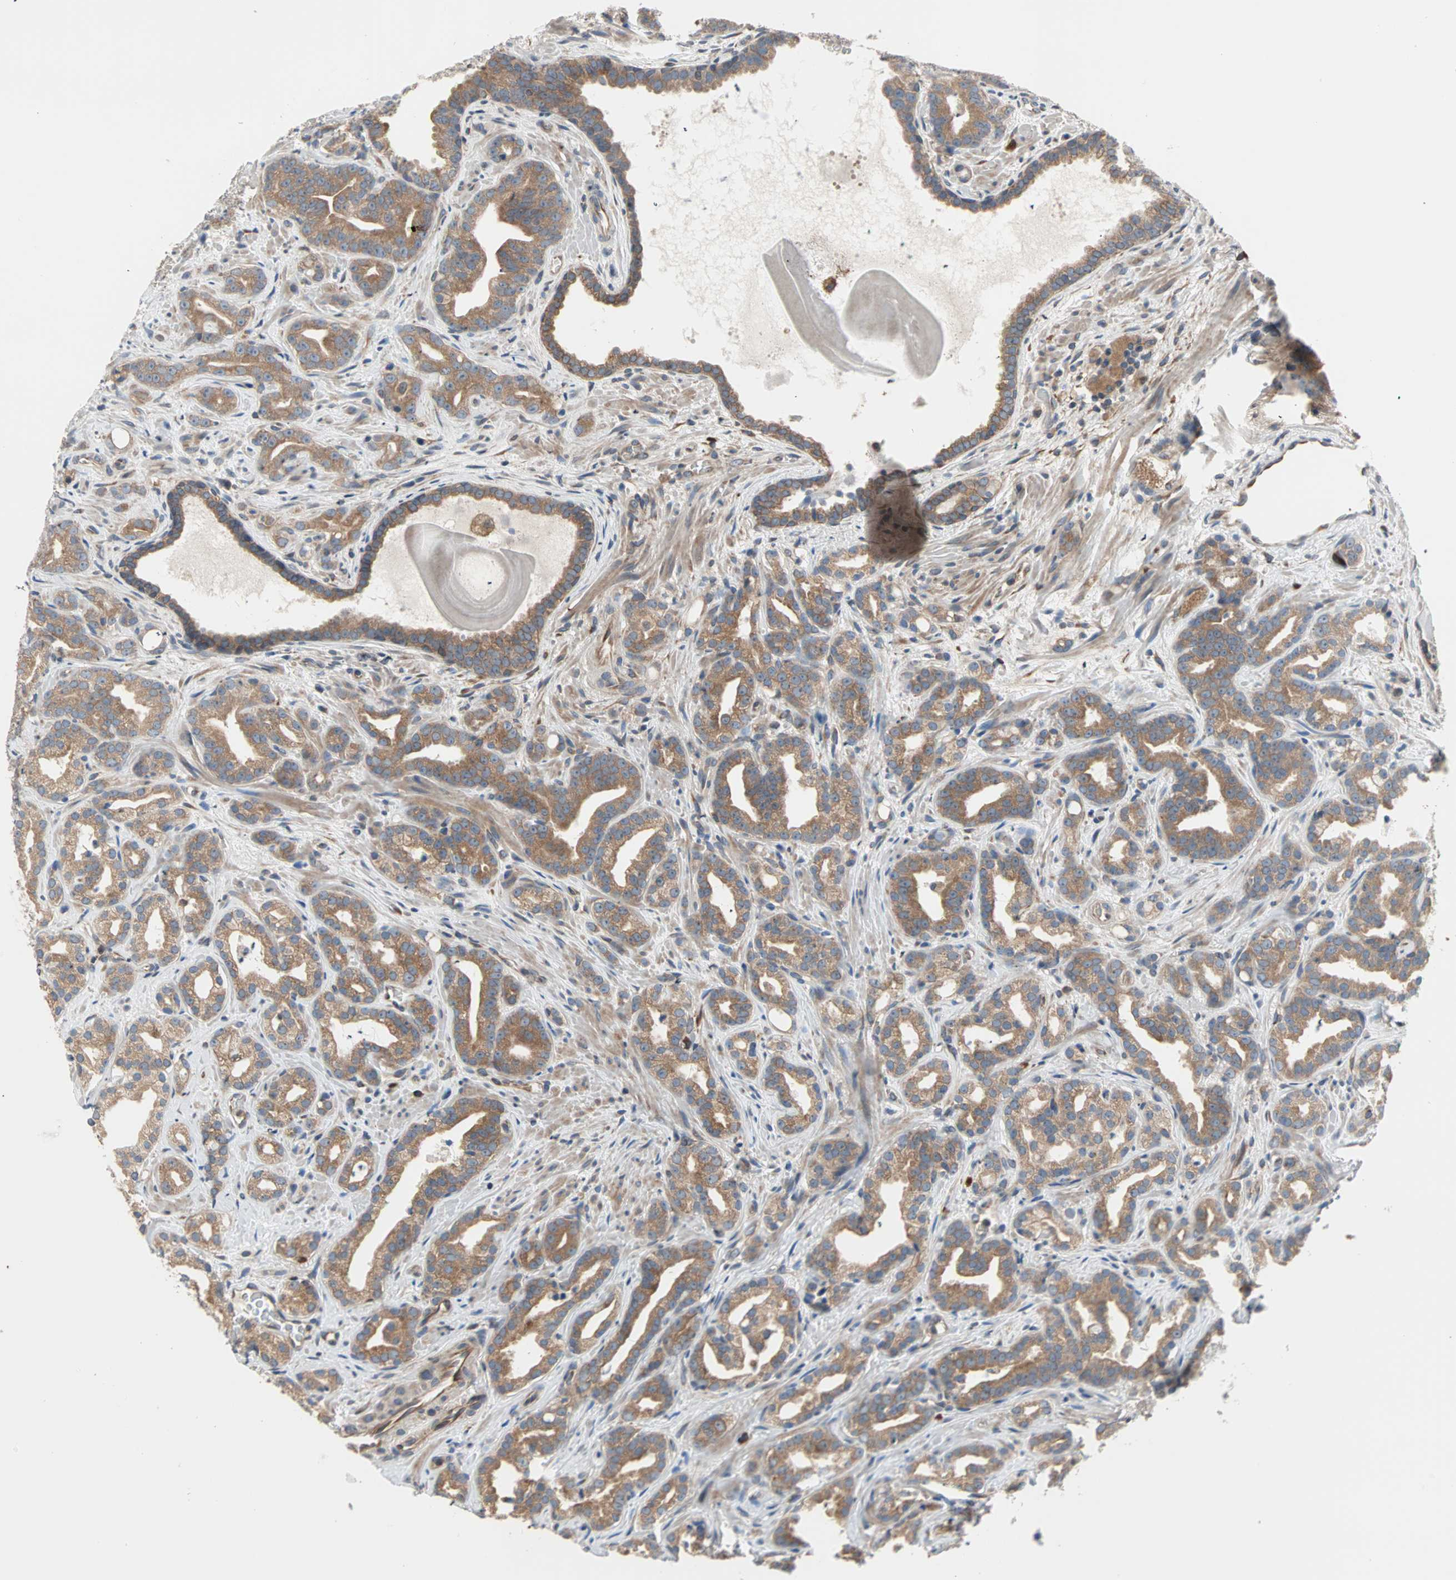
{"staining": {"intensity": "moderate", "quantity": ">75%", "location": "cytoplasmic/membranous"}, "tissue": "prostate cancer", "cell_type": "Tumor cells", "image_type": "cancer", "snomed": [{"axis": "morphology", "description": "Adenocarcinoma, Low grade"}, {"axis": "topography", "description": "Prostate"}], "caption": "Prostate adenocarcinoma (low-grade) stained with immunohistochemistry (IHC) exhibits moderate cytoplasmic/membranous staining in approximately >75% of tumor cells.", "gene": "SAR1A", "patient": {"sex": "male", "age": 63}}